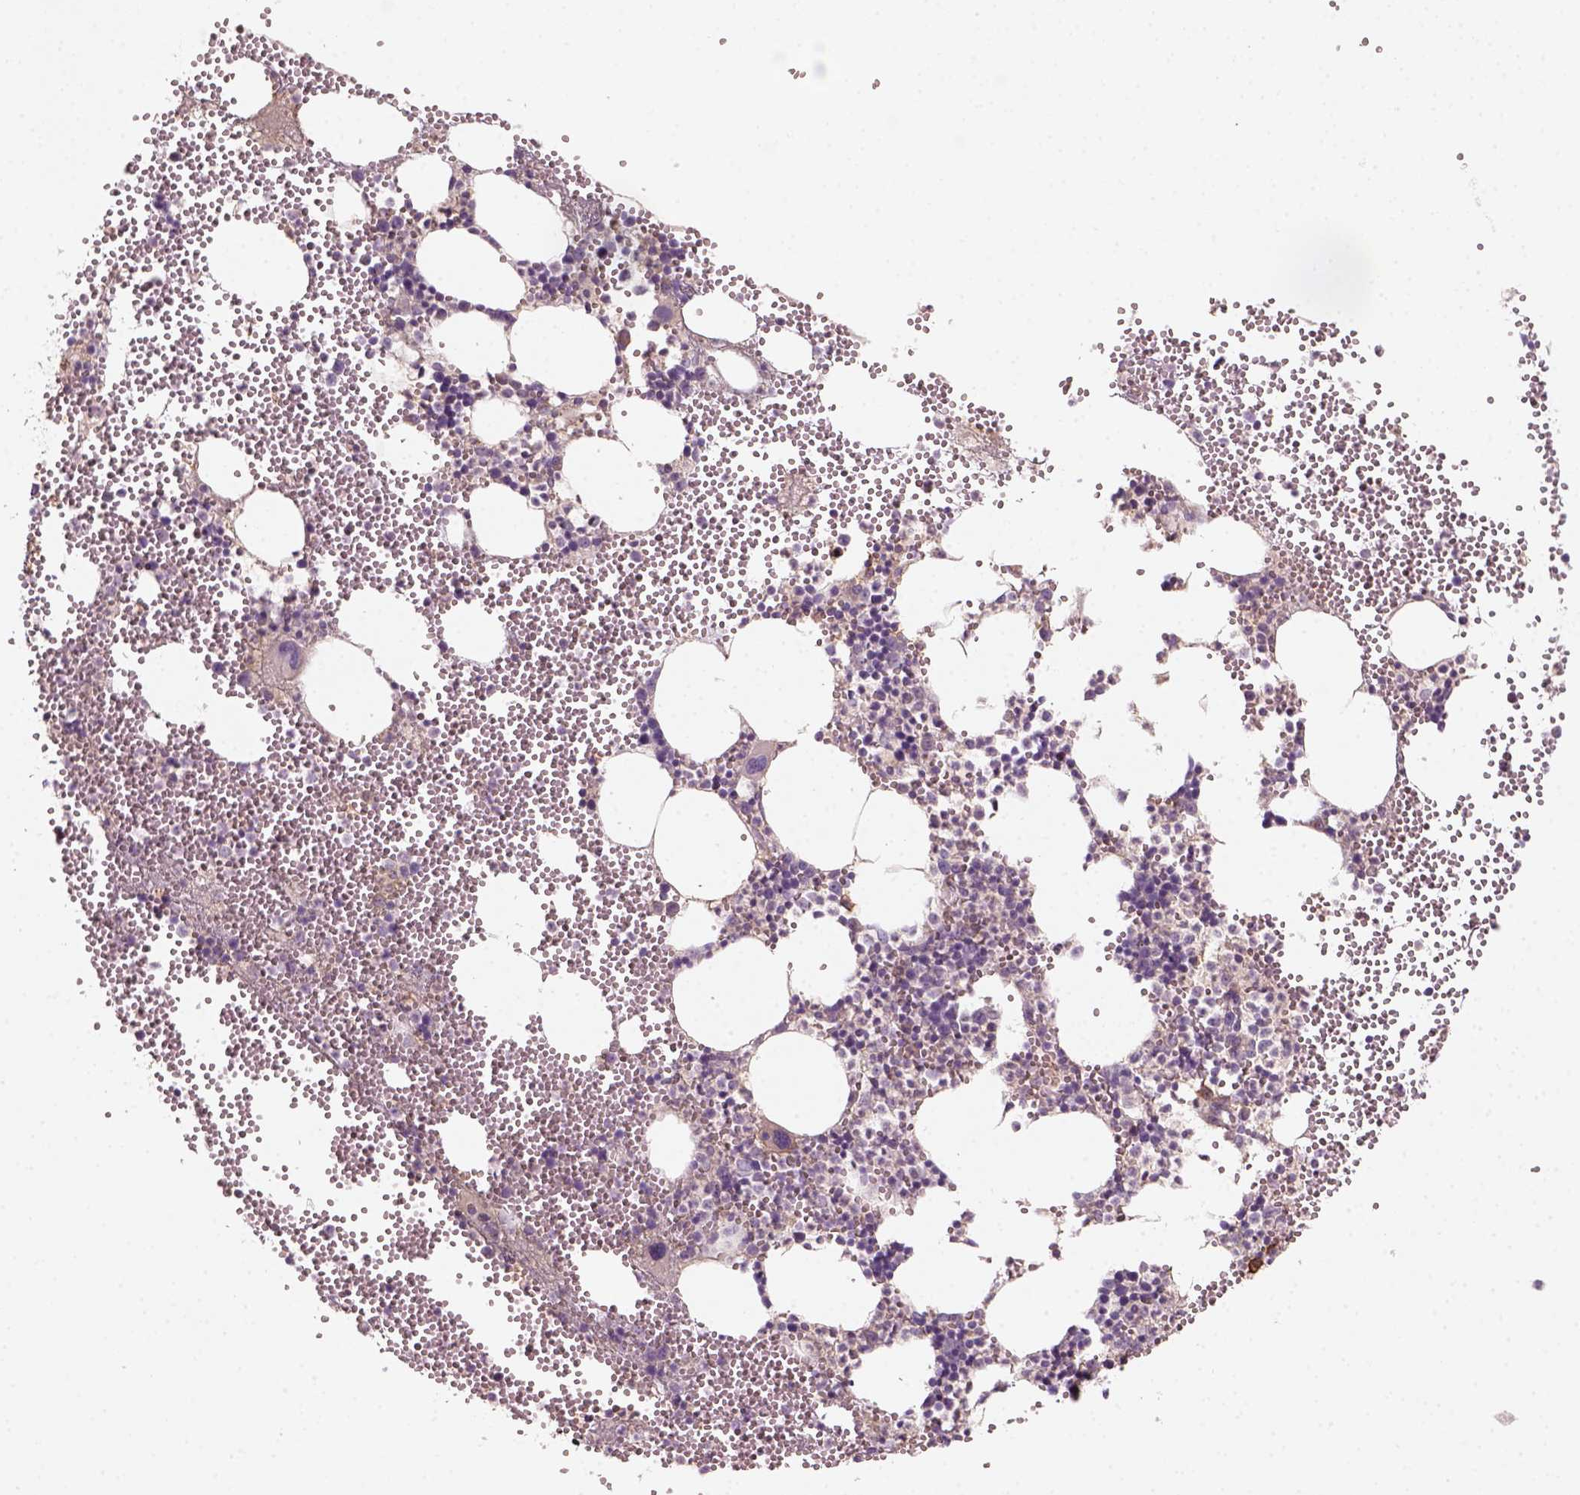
{"staining": {"intensity": "moderate", "quantity": "<25%", "location": "cytoplasmic/membranous"}, "tissue": "bone marrow", "cell_type": "Hematopoietic cells", "image_type": "normal", "snomed": [{"axis": "morphology", "description": "Normal tissue, NOS"}, {"axis": "topography", "description": "Bone marrow"}], "caption": "The image exhibits immunohistochemical staining of benign bone marrow. There is moderate cytoplasmic/membranous expression is seen in approximately <25% of hematopoietic cells. Ihc stains the protein in brown and the nuclei are stained blue.", "gene": "AQP9", "patient": {"sex": "male", "age": 89}}